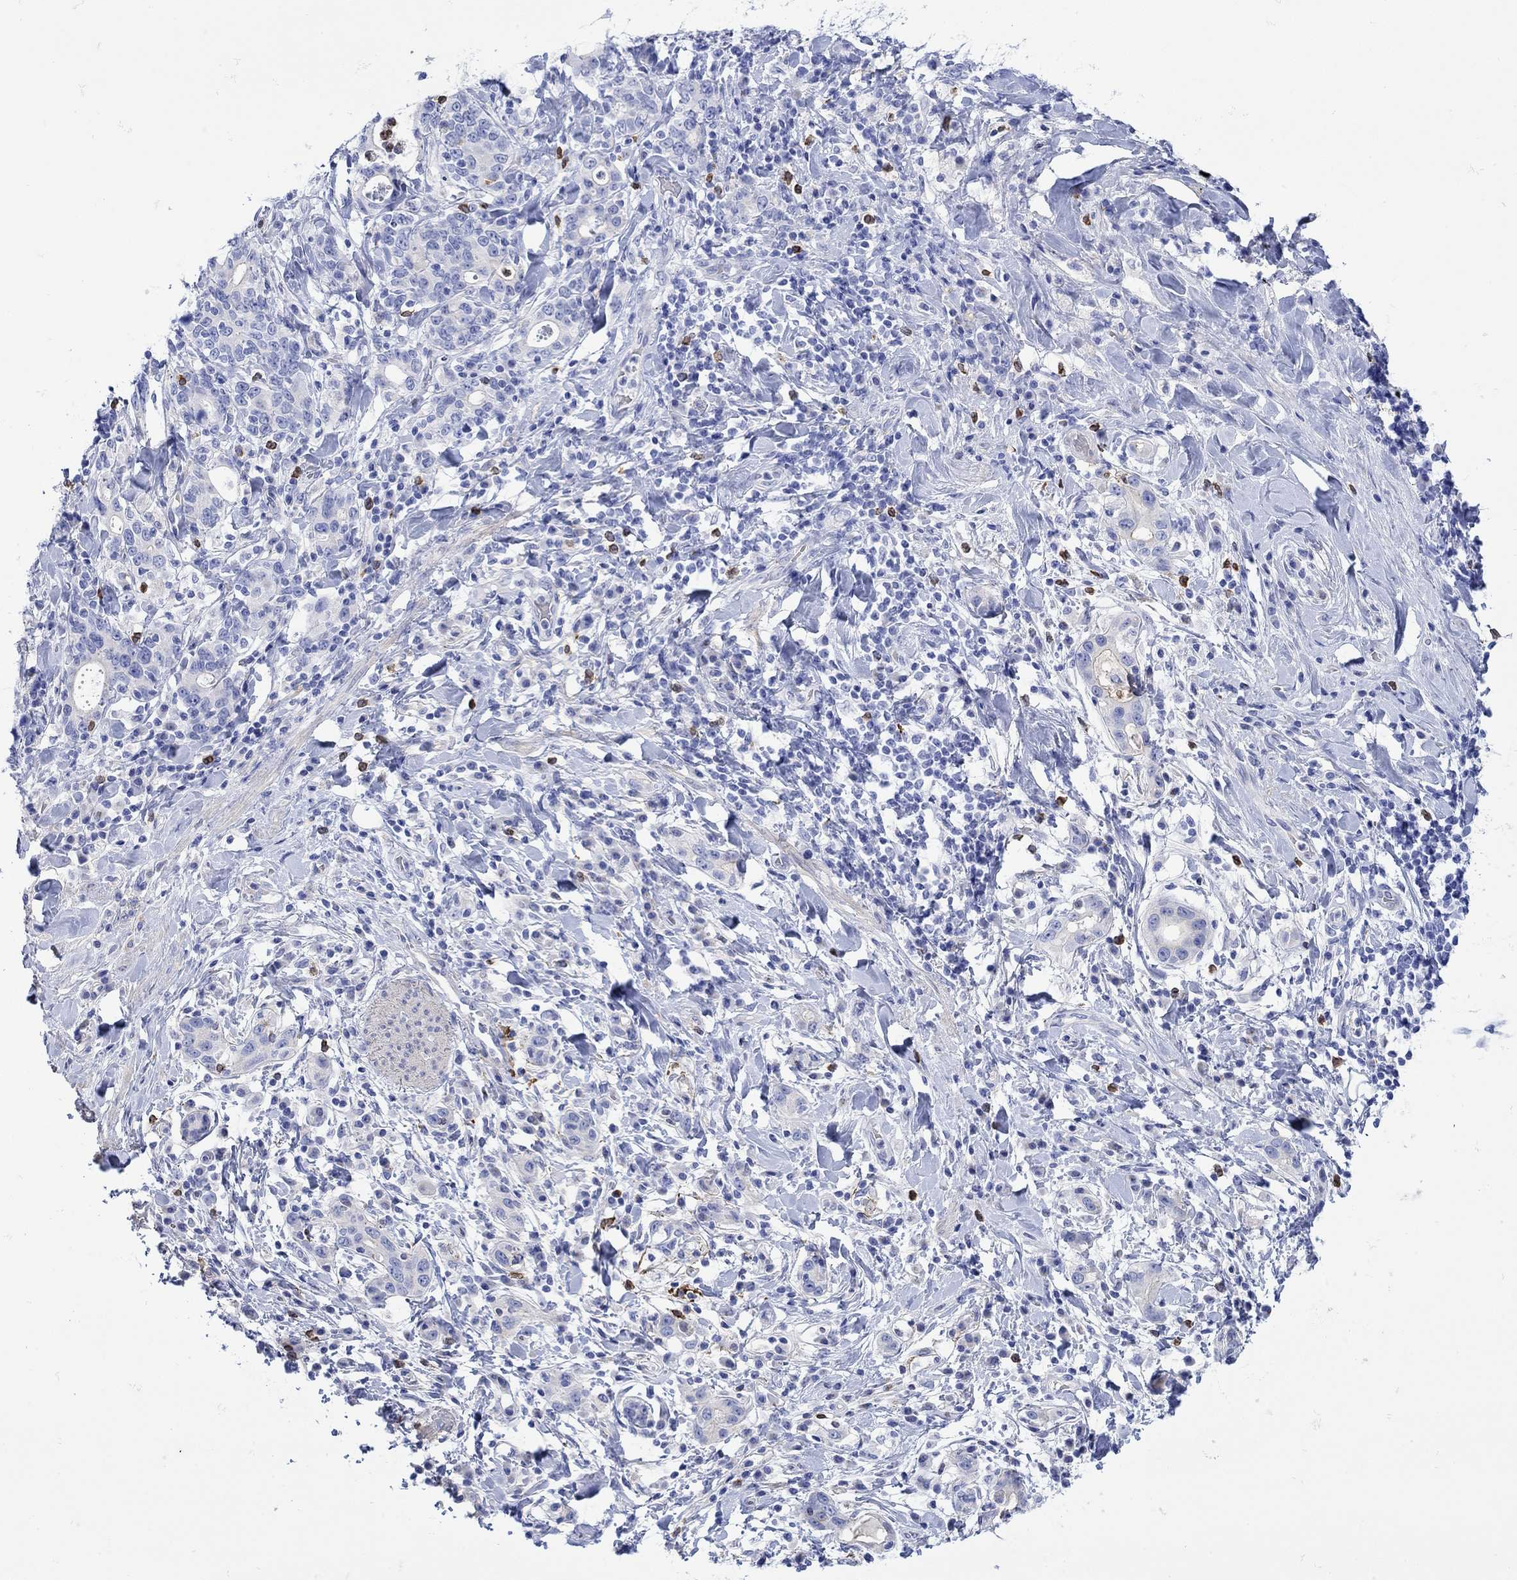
{"staining": {"intensity": "negative", "quantity": "none", "location": "none"}, "tissue": "stomach cancer", "cell_type": "Tumor cells", "image_type": "cancer", "snomed": [{"axis": "morphology", "description": "Adenocarcinoma, NOS"}, {"axis": "topography", "description": "Stomach"}], "caption": "This is a image of IHC staining of adenocarcinoma (stomach), which shows no expression in tumor cells.", "gene": "ANKMY1", "patient": {"sex": "male", "age": 79}}